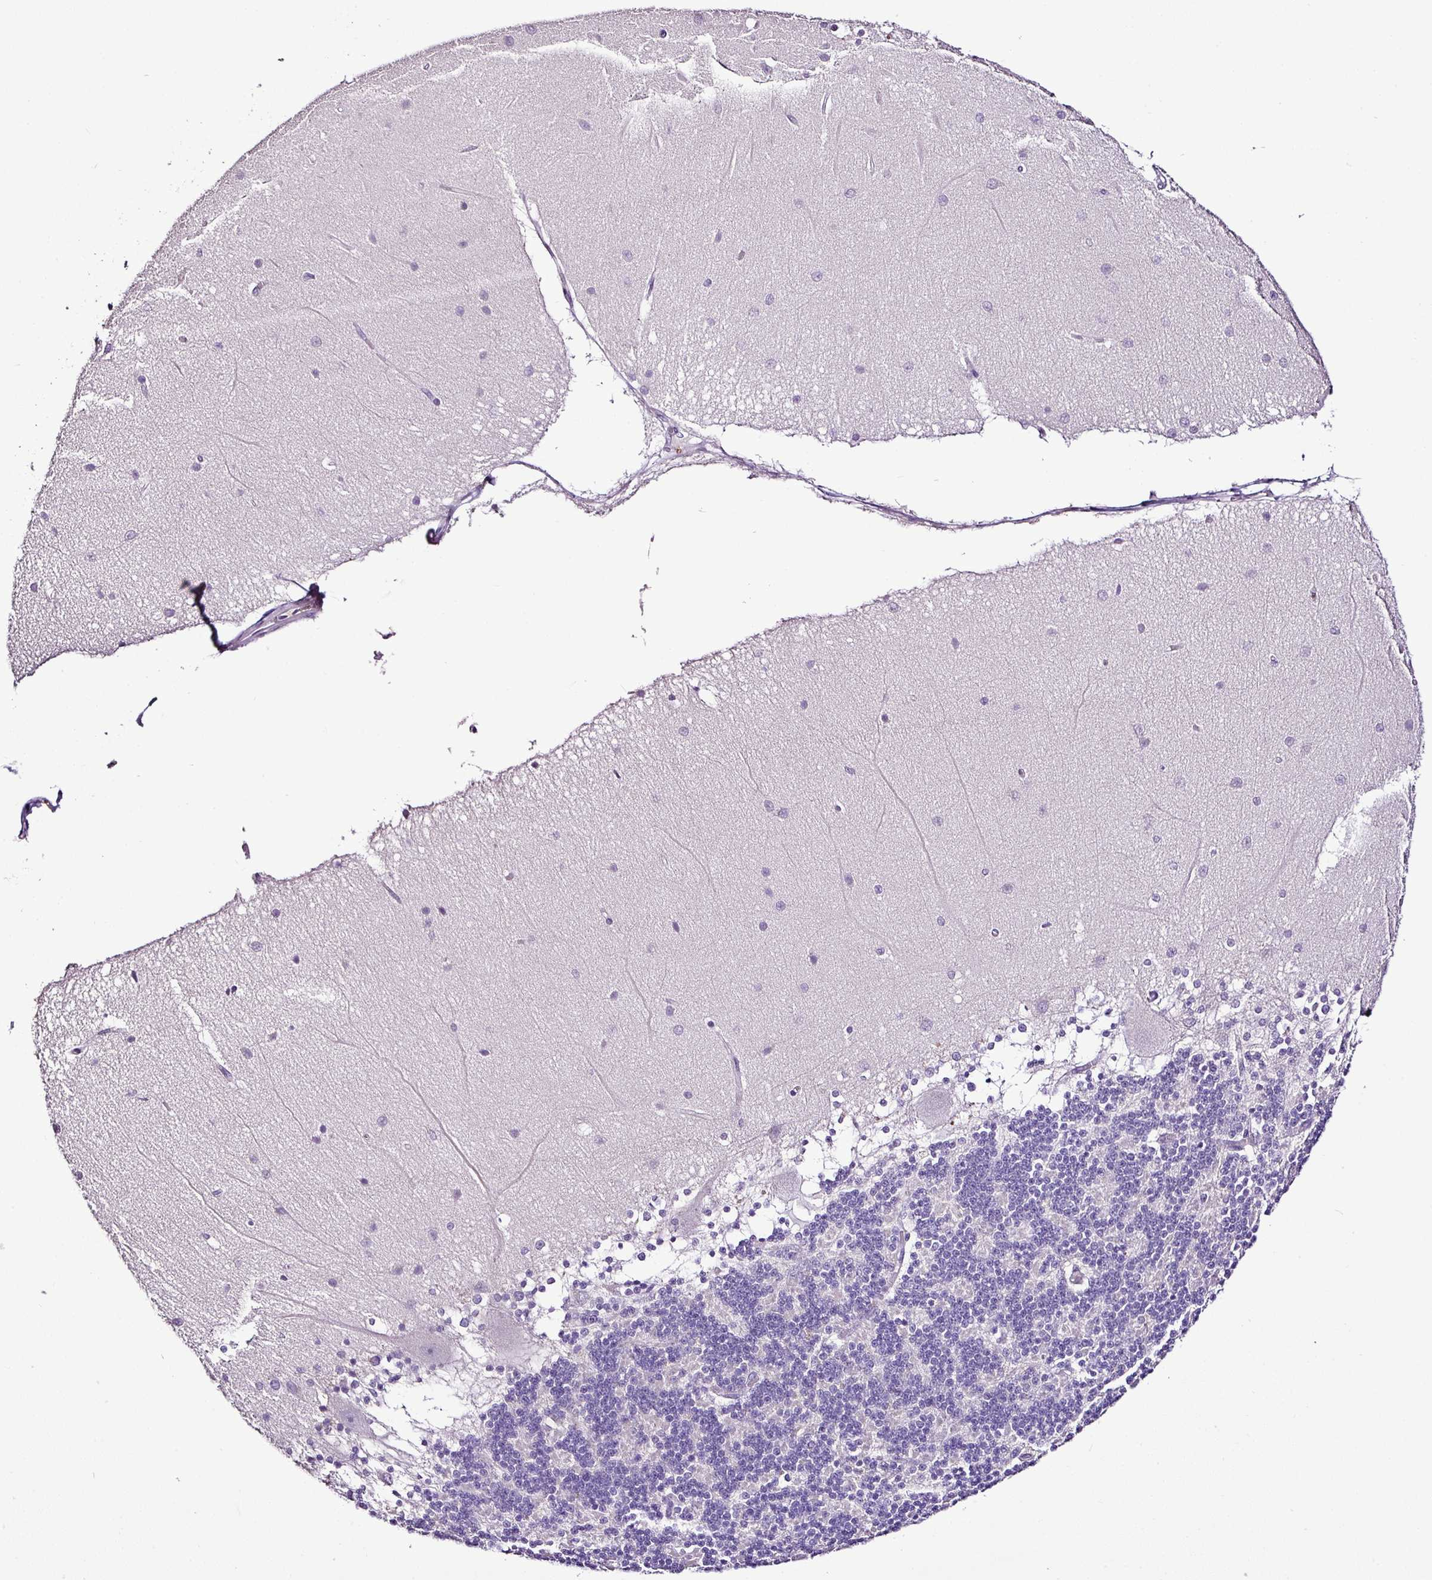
{"staining": {"intensity": "negative", "quantity": "none", "location": "none"}, "tissue": "cerebellum", "cell_type": "Cells in granular layer", "image_type": "normal", "snomed": [{"axis": "morphology", "description": "Normal tissue, NOS"}, {"axis": "topography", "description": "Cerebellum"}], "caption": "Protein analysis of unremarkable cerebellum exhibits no significant staining in cells in granular layer.", "gene": "ESR1", "patient": {"sex": "female", "age": 54}}